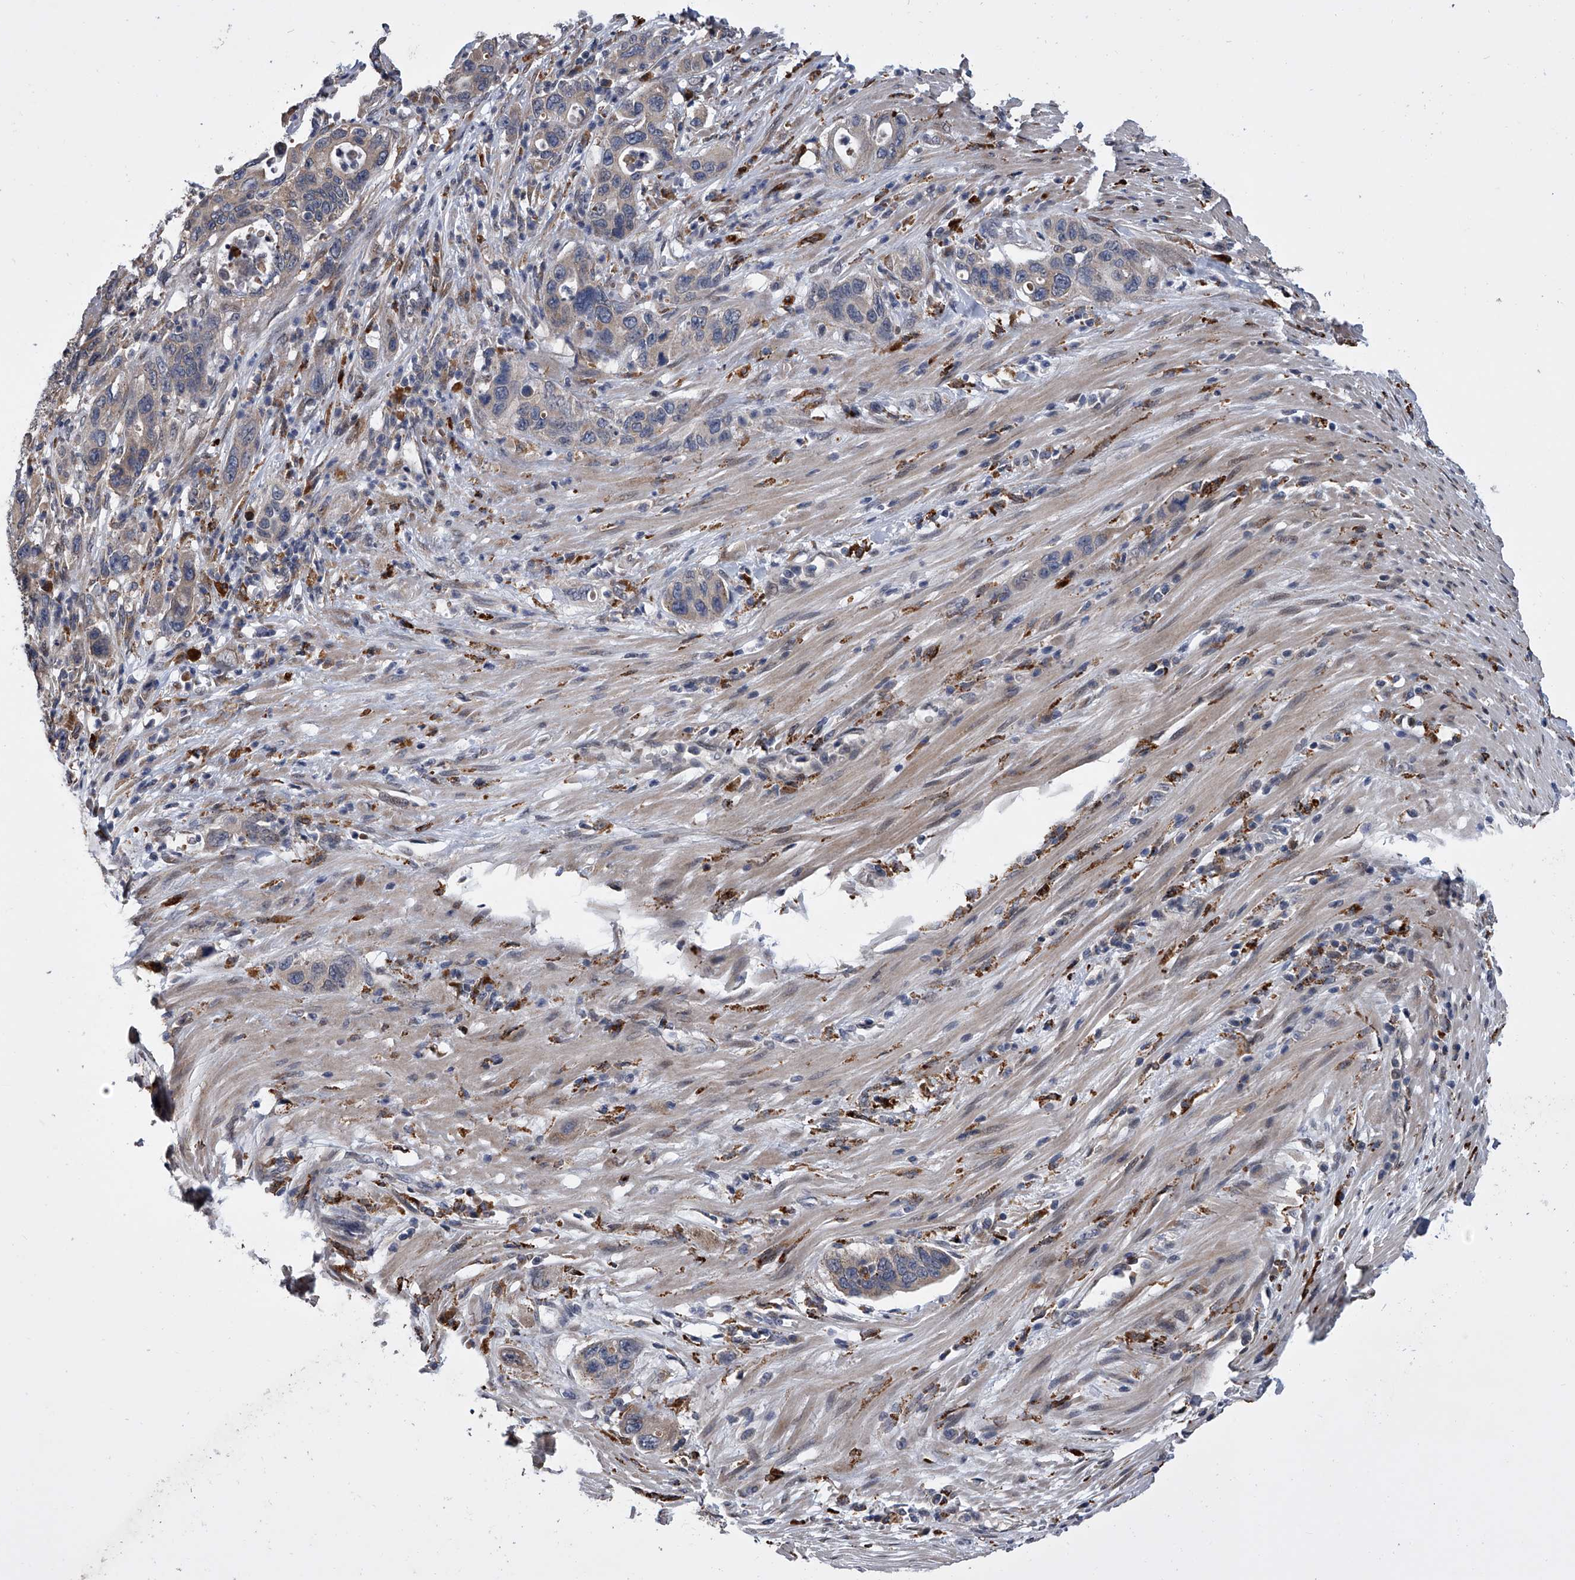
{"staining": {"intensity": "moderate", "quantity": "<25%", "location": "cytoplasmic/membranous"}, "tissue": "pancreatic cancer", "cell_type": "Tumor cells", "image_type": "cancer", "snomed": [{"axis": "morphology", "description": "Adenocarcinoma, NOS"}, {"axis": "topography", "description": "Pancreas"}], "caption": "Protein staining of pancreatic cancer (adenocarcinoma) tissue exhibits moderate cytoplasmic/membranous positivity in about <25% of tumor cells. (DAB IHC with brightfield microscopy, high magnification).", "gene": "TRIM8", "patient": {"sex": "female", "age": 71}}